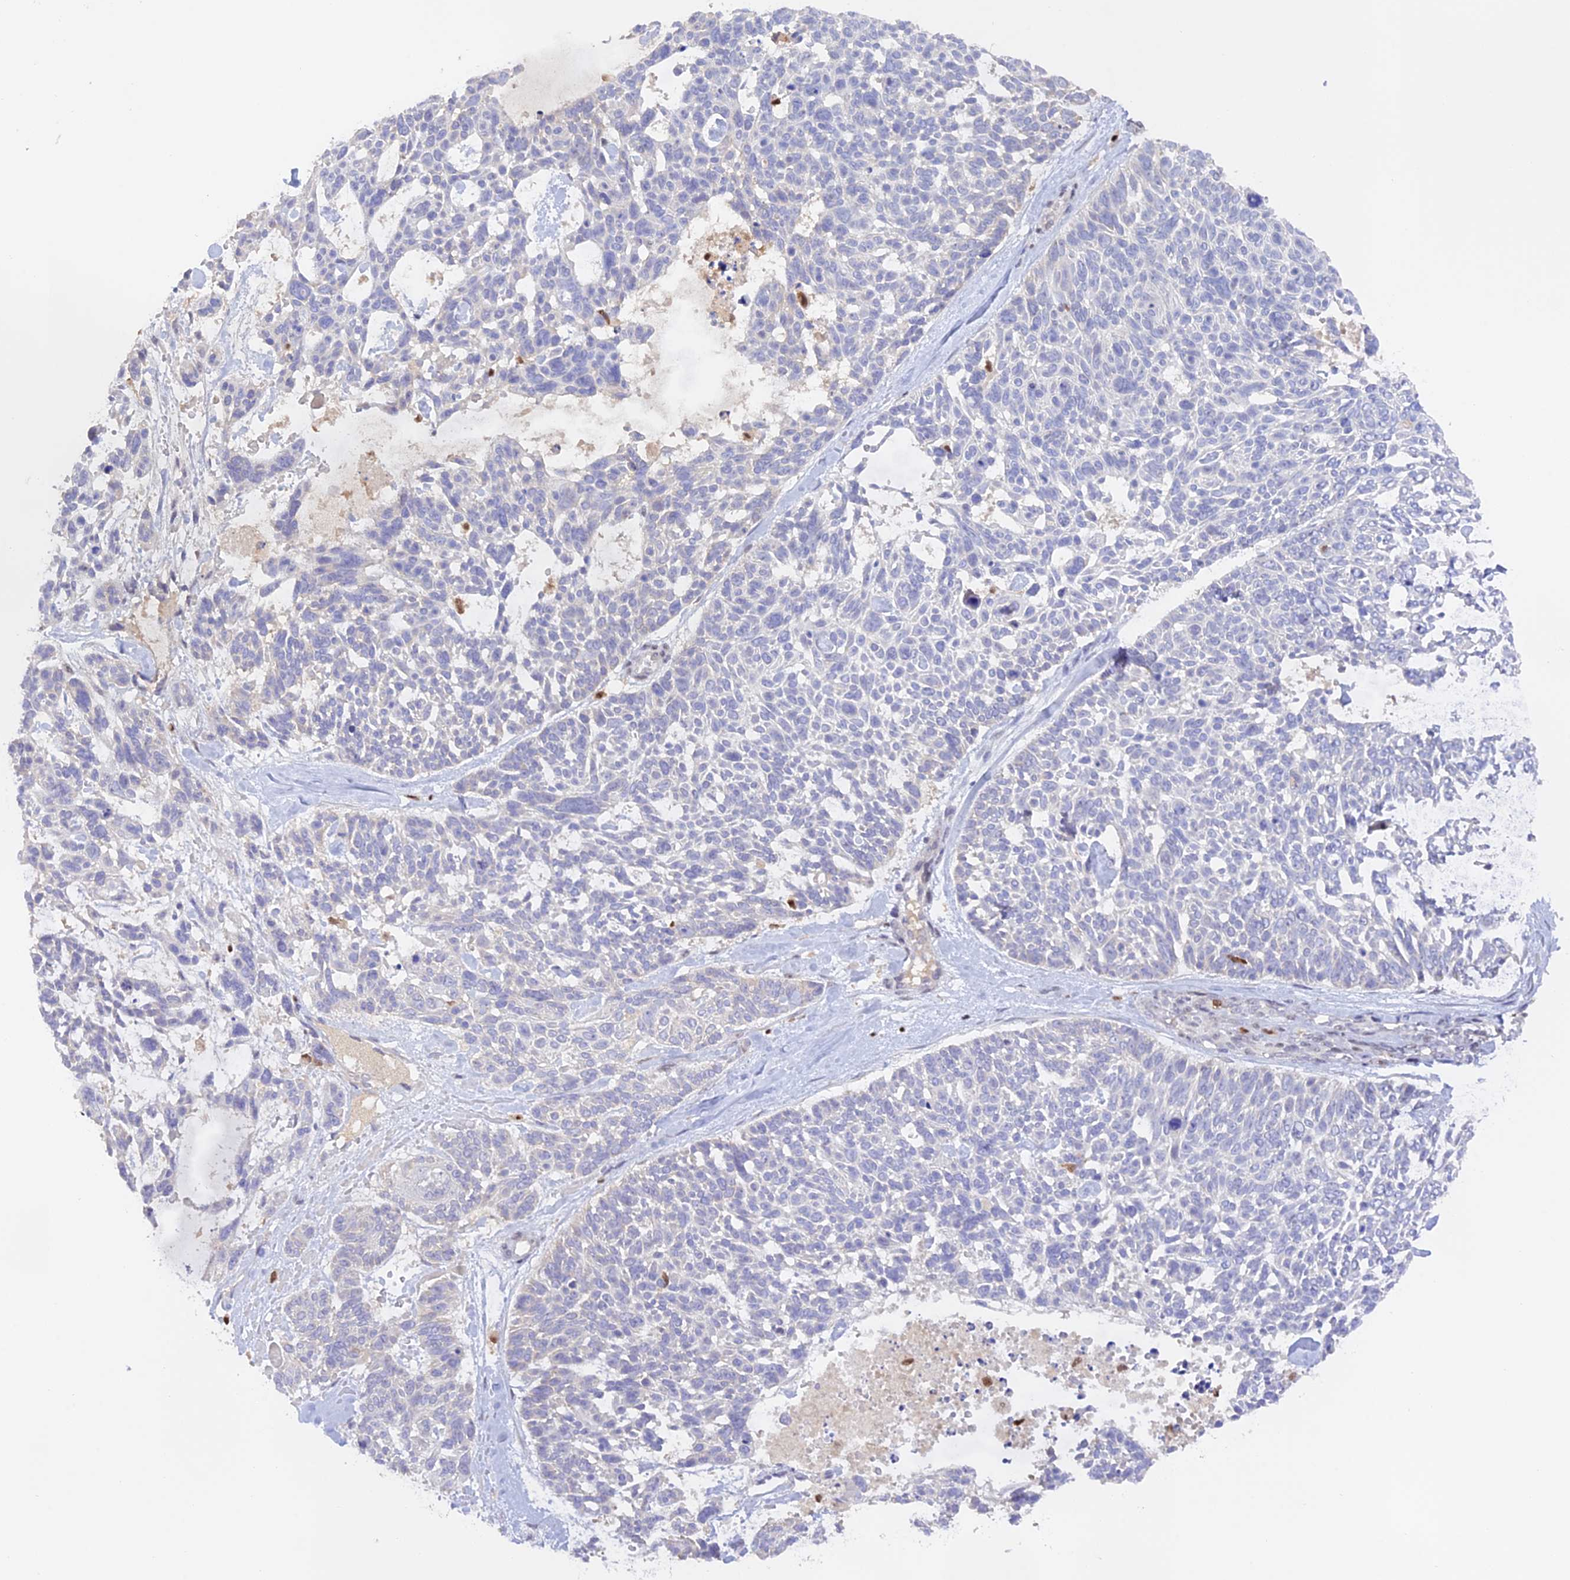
{"staining": {"intensity": "negative", "quantity": "none", "location": "none"}, "tissue": "skin cancer", "cell_type": "Tumor cells", "image_type": "cancer", "snomed": [{"axis": "morphology", "description": "Basal cell carcinoma"}, {"axis": "topography", "description": "Skin"}], "caption": "The photomicrograph shows no significant staining in tumor cells of skin basal cell carcinoma.", "gene": "DENND1C", "patient": {"sex": "male", "age": 88}}